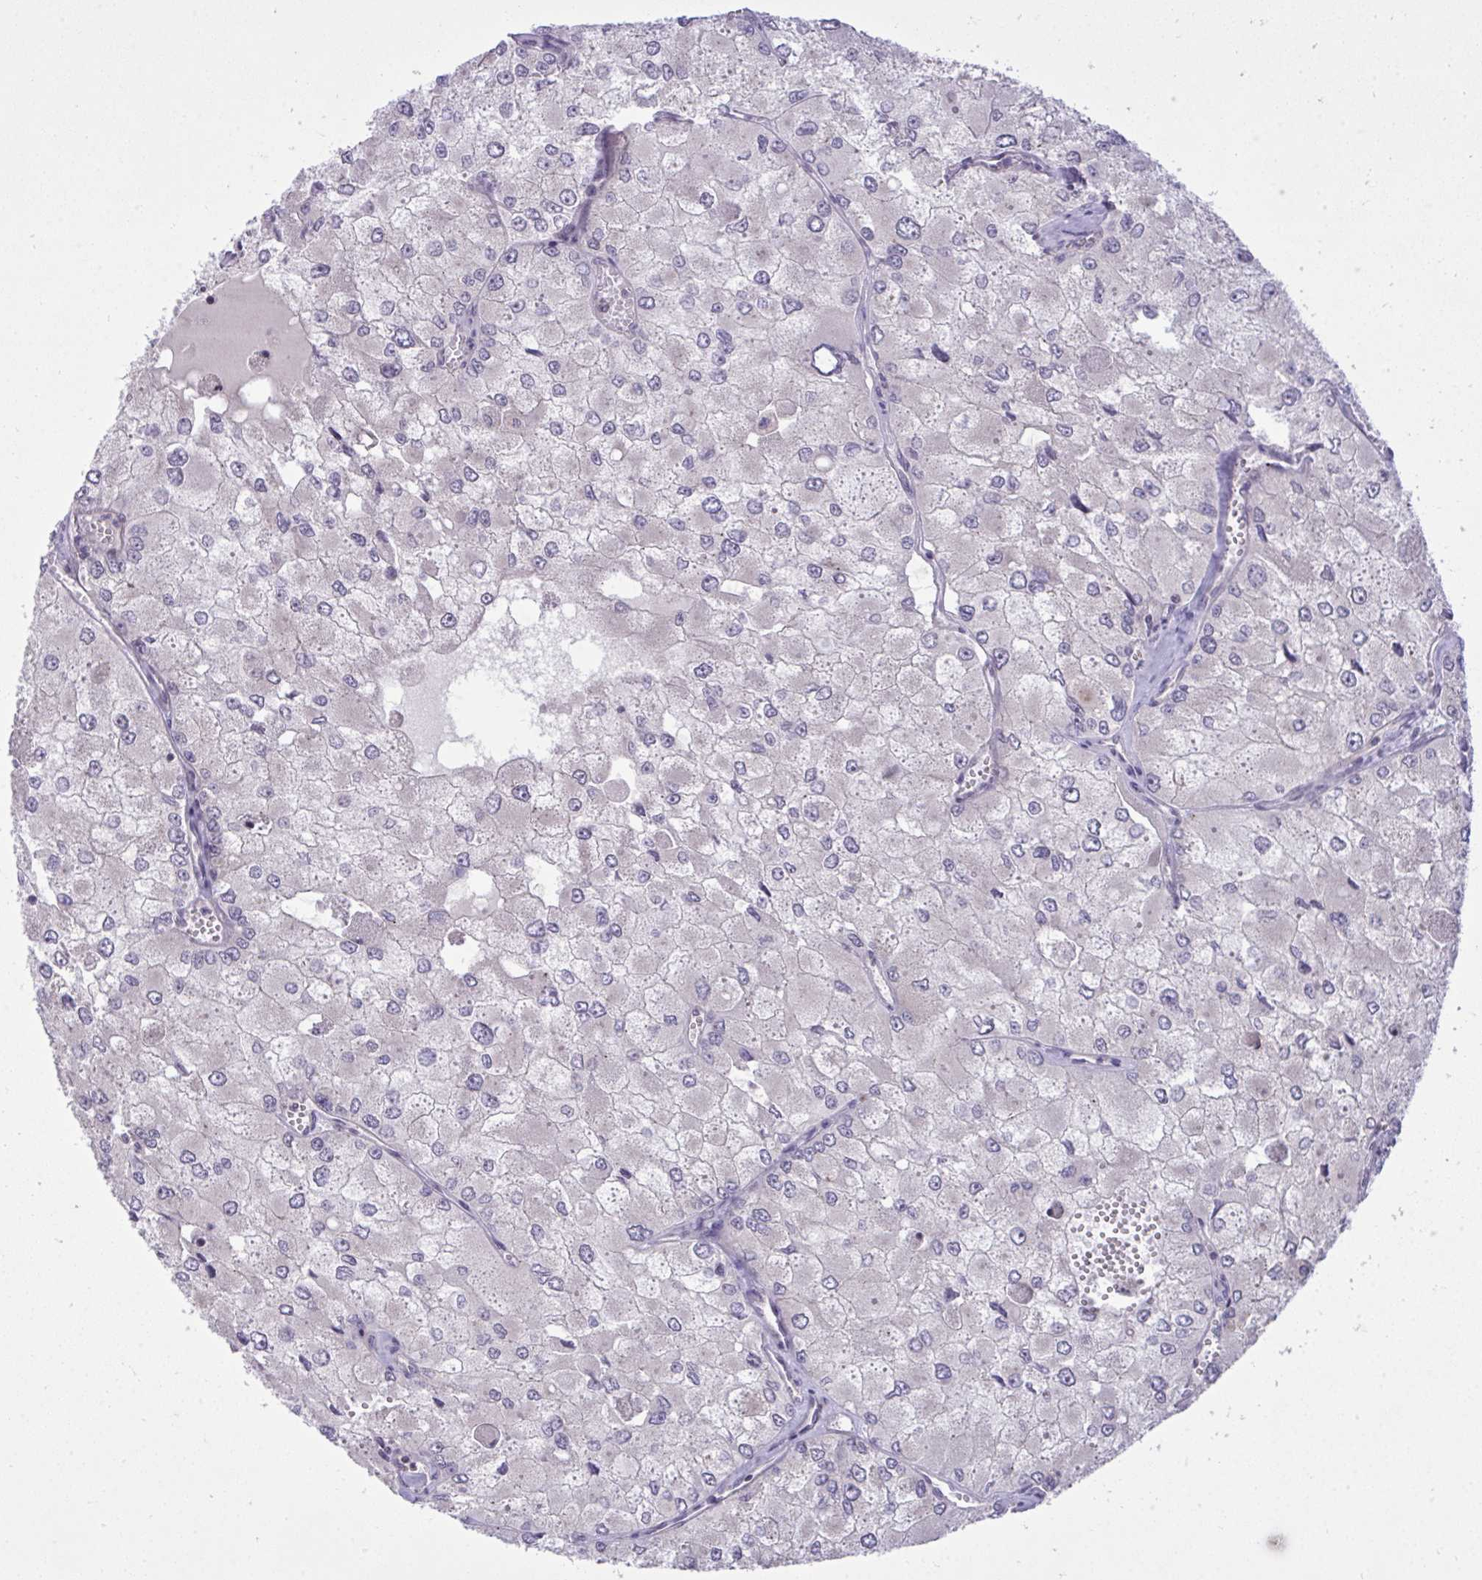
{"staining": {"intensity": "negative", "quantity": "none", "location": "none"}, "tissue": "renal cancer", "cell_type": "Tumor cells", "image_type": "cancer", "snomed": [{"axis": "morphology", "description": "Adenocarcinoma, NOS"}, {"axis": "topography", "description": "Kidney"}], "caption": "This photomicrograph is of adenocarcinoma (renal) stained with immunohistochemistry to label a protein in brown with the nuclei are counter-stained blue. There is no expression in tumor cells.", "gene": "CYP20A1", "patient": {"sex": "female", "age": 70}}